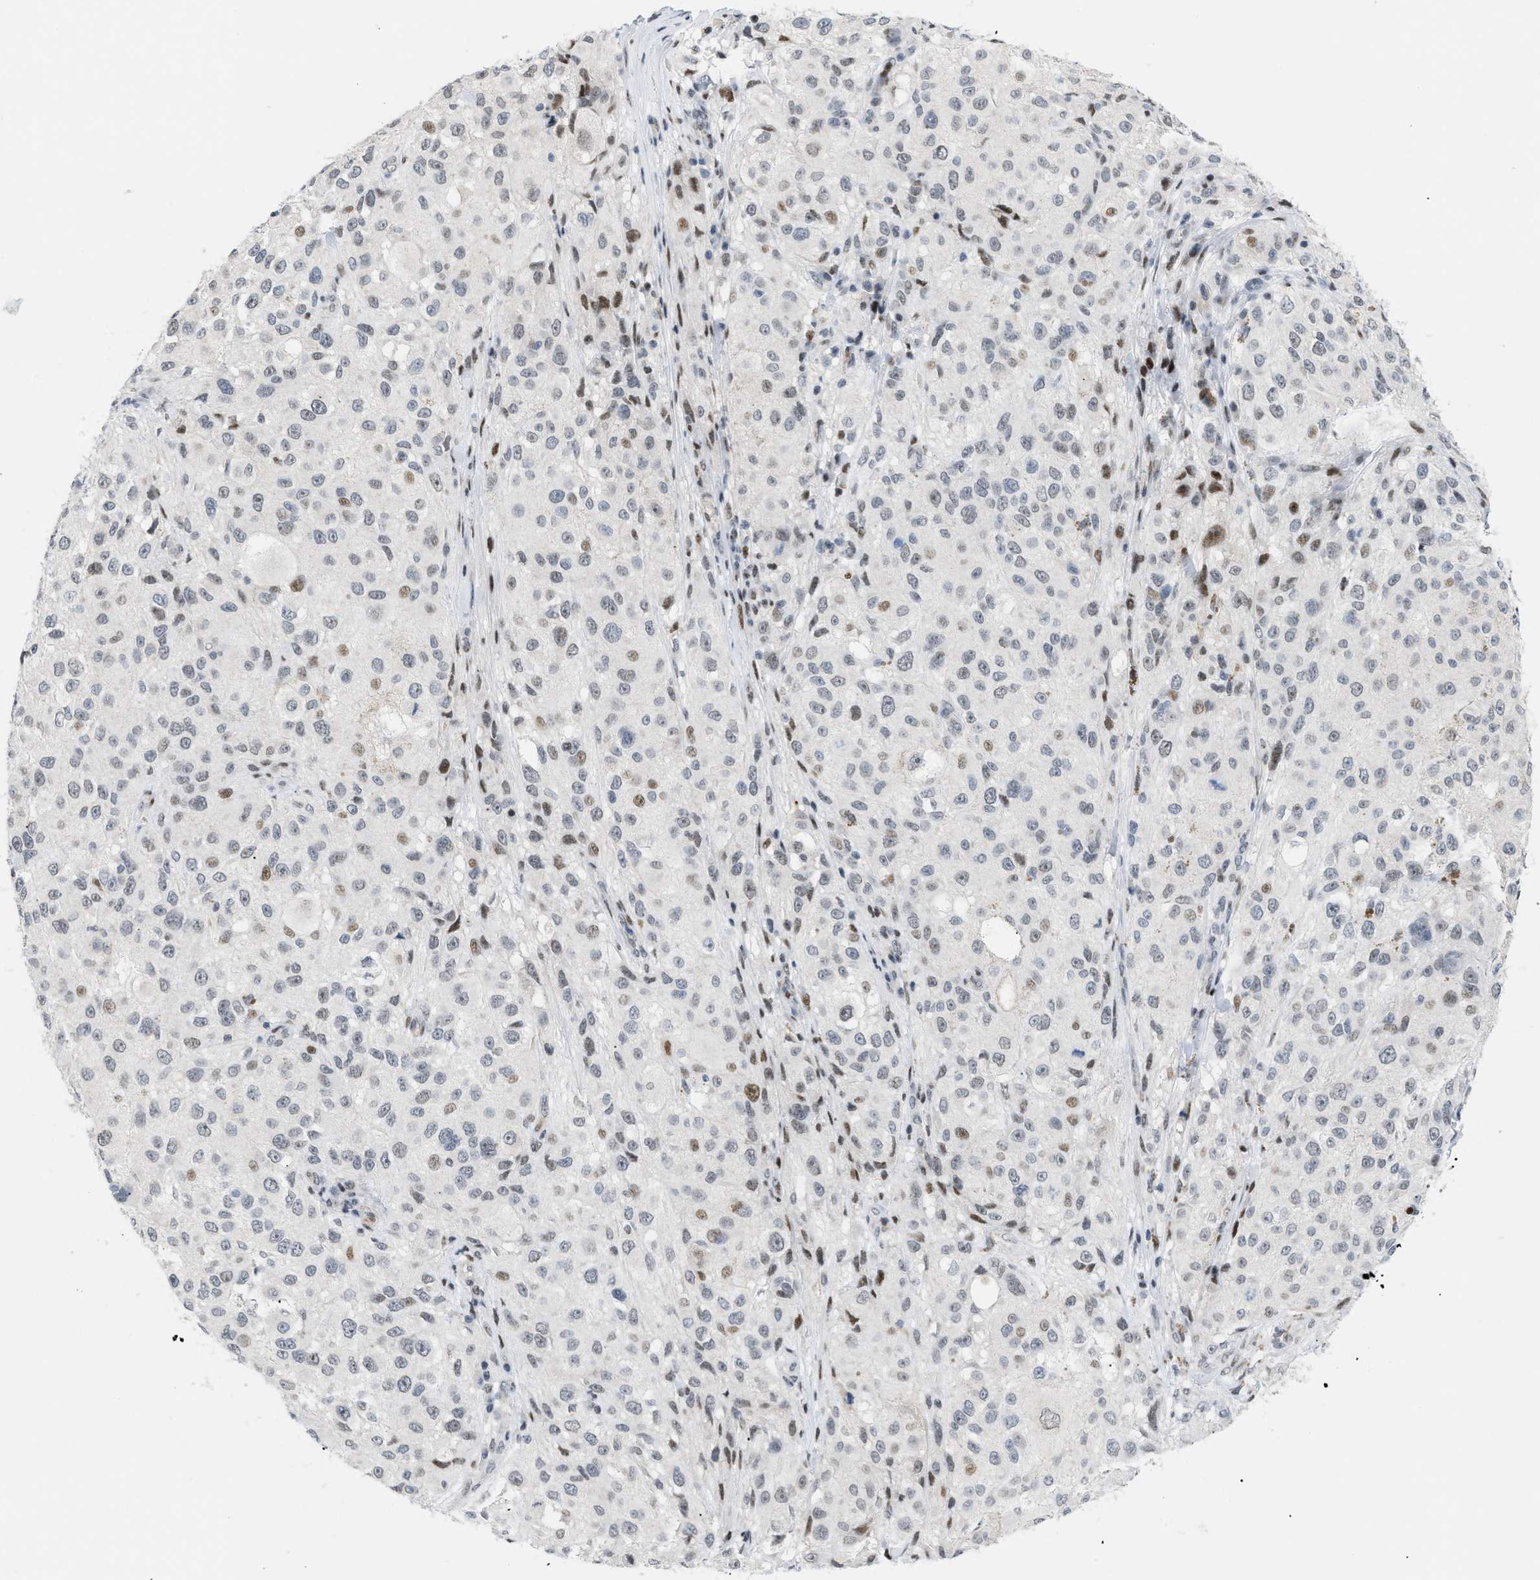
{"staining": {"intensity": "moderate", "quantity": "25%-75%", "location": "nuclear"}, "tissue": "melanoma", "cell_type": "Tumor cells", "image_type": "cancer", "snomed": [{"axis": "morphology", "description": "Necrosis, NOS"}, {"axis": "morphology", "description": "Malignant melanoma, NOS"}, {"axis": "topography", "description": "Skin"}], "caption": "A medium amount of moderate nuclear staining is present in about 25%-75% of tumor cells in melanoma tissue.", "gene": "MED1", "patient": {"sex": "female", "age": 87}}